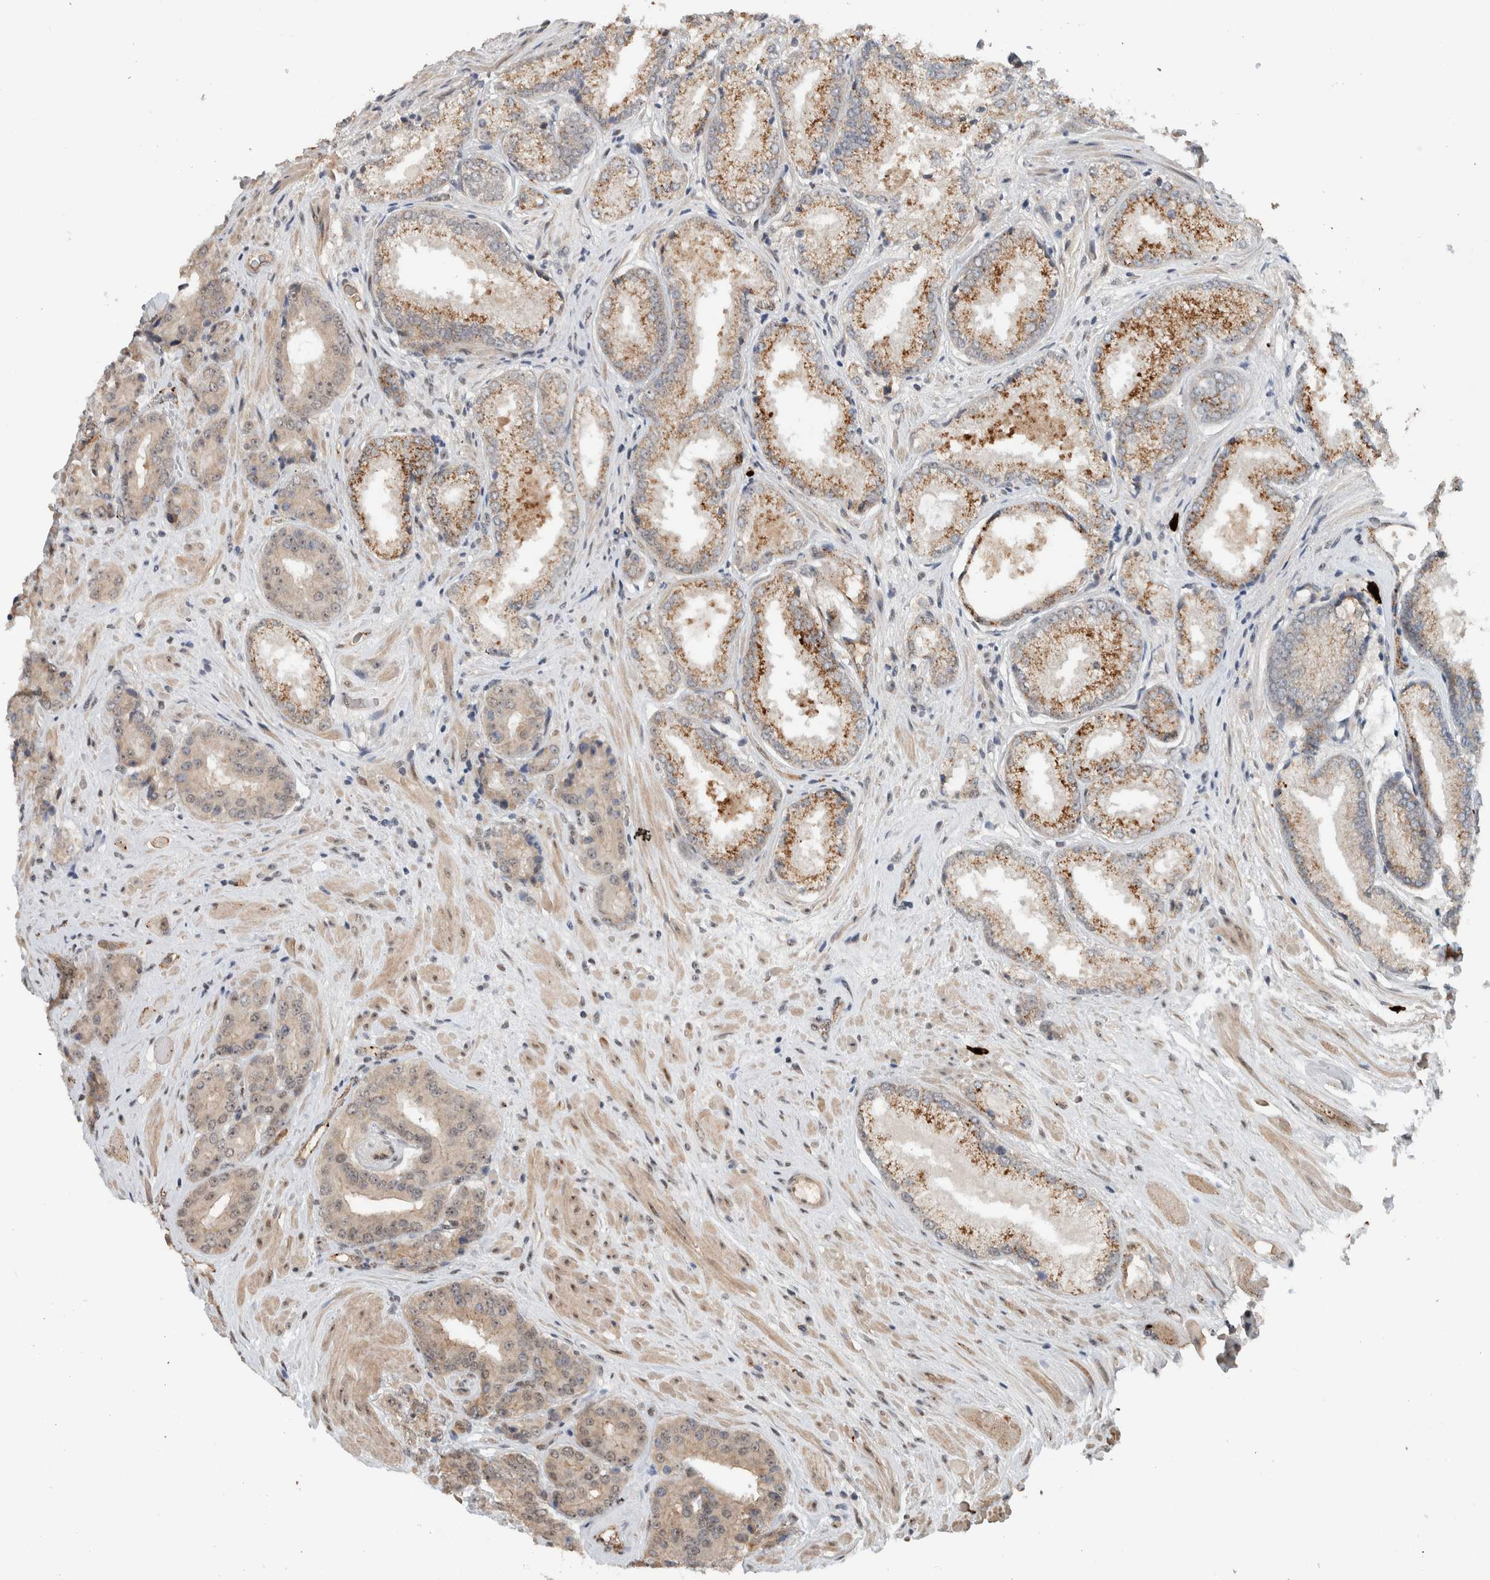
{"staining": {"intensity": "strong", "quantity": "<25%", "location": "cytoplasmic/membranous"}, "tissue": "prostate cancer", "cell_type": "Tumor cells", "image_type": "cancer", "snomed": [{"axis": "morphology", "description": "Adenocarcinoma, High grade"}, {"axis": "topography", "description": "Prostate"}], "caption": "Immunohistochemistry (IHC) of prostate cancer shows medium levels of strong cytoplasmic/membranous expression in approximately <25% of tumor cells.", "gene": "ZFP91", "patient": {"sex": "male", "age": 71}}